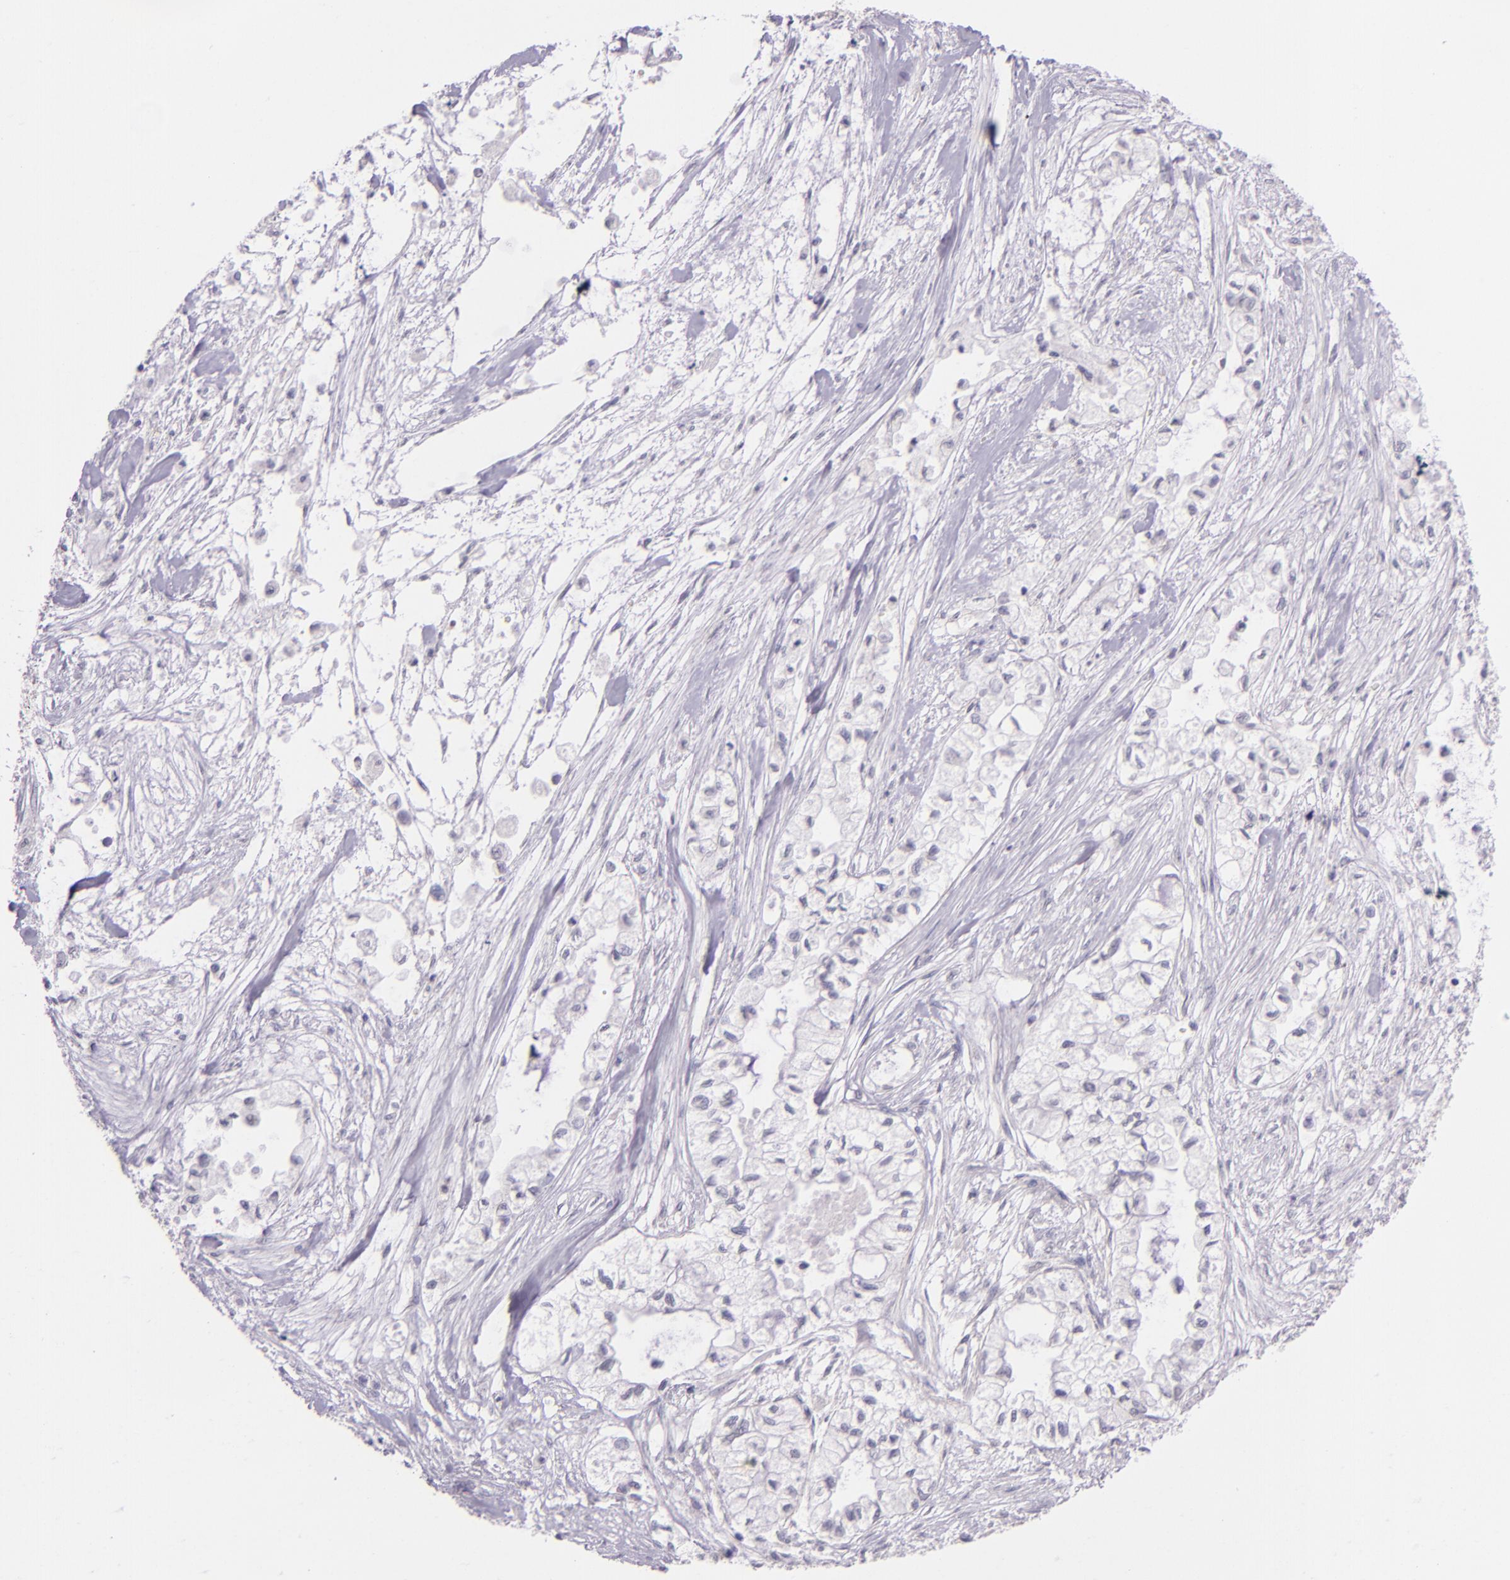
{"staining": {"intensity": "negative", "quantity": "none", "location": "none"}, "tissue": "pancreatic cancer", "cell_type": "Tumor cells", "image_type": "cancer", "snomed": [{"axis": "morphology", "description": "Adenocarcinoma, NOS"}, {"axis": "topography", "description": "Pancreas"}], "caption": "IHC image of neoplastic tissue: human pancreatic cancer (adenocarcinoma) stained with DAB exhibits no significant protein positivity in tumor cells. (DAB (3,3'-diaminobenzidine) IHC with hematoxylin counter stain).", "gene": "RTN1", "patient": {"sex": "male", "age": 79}}